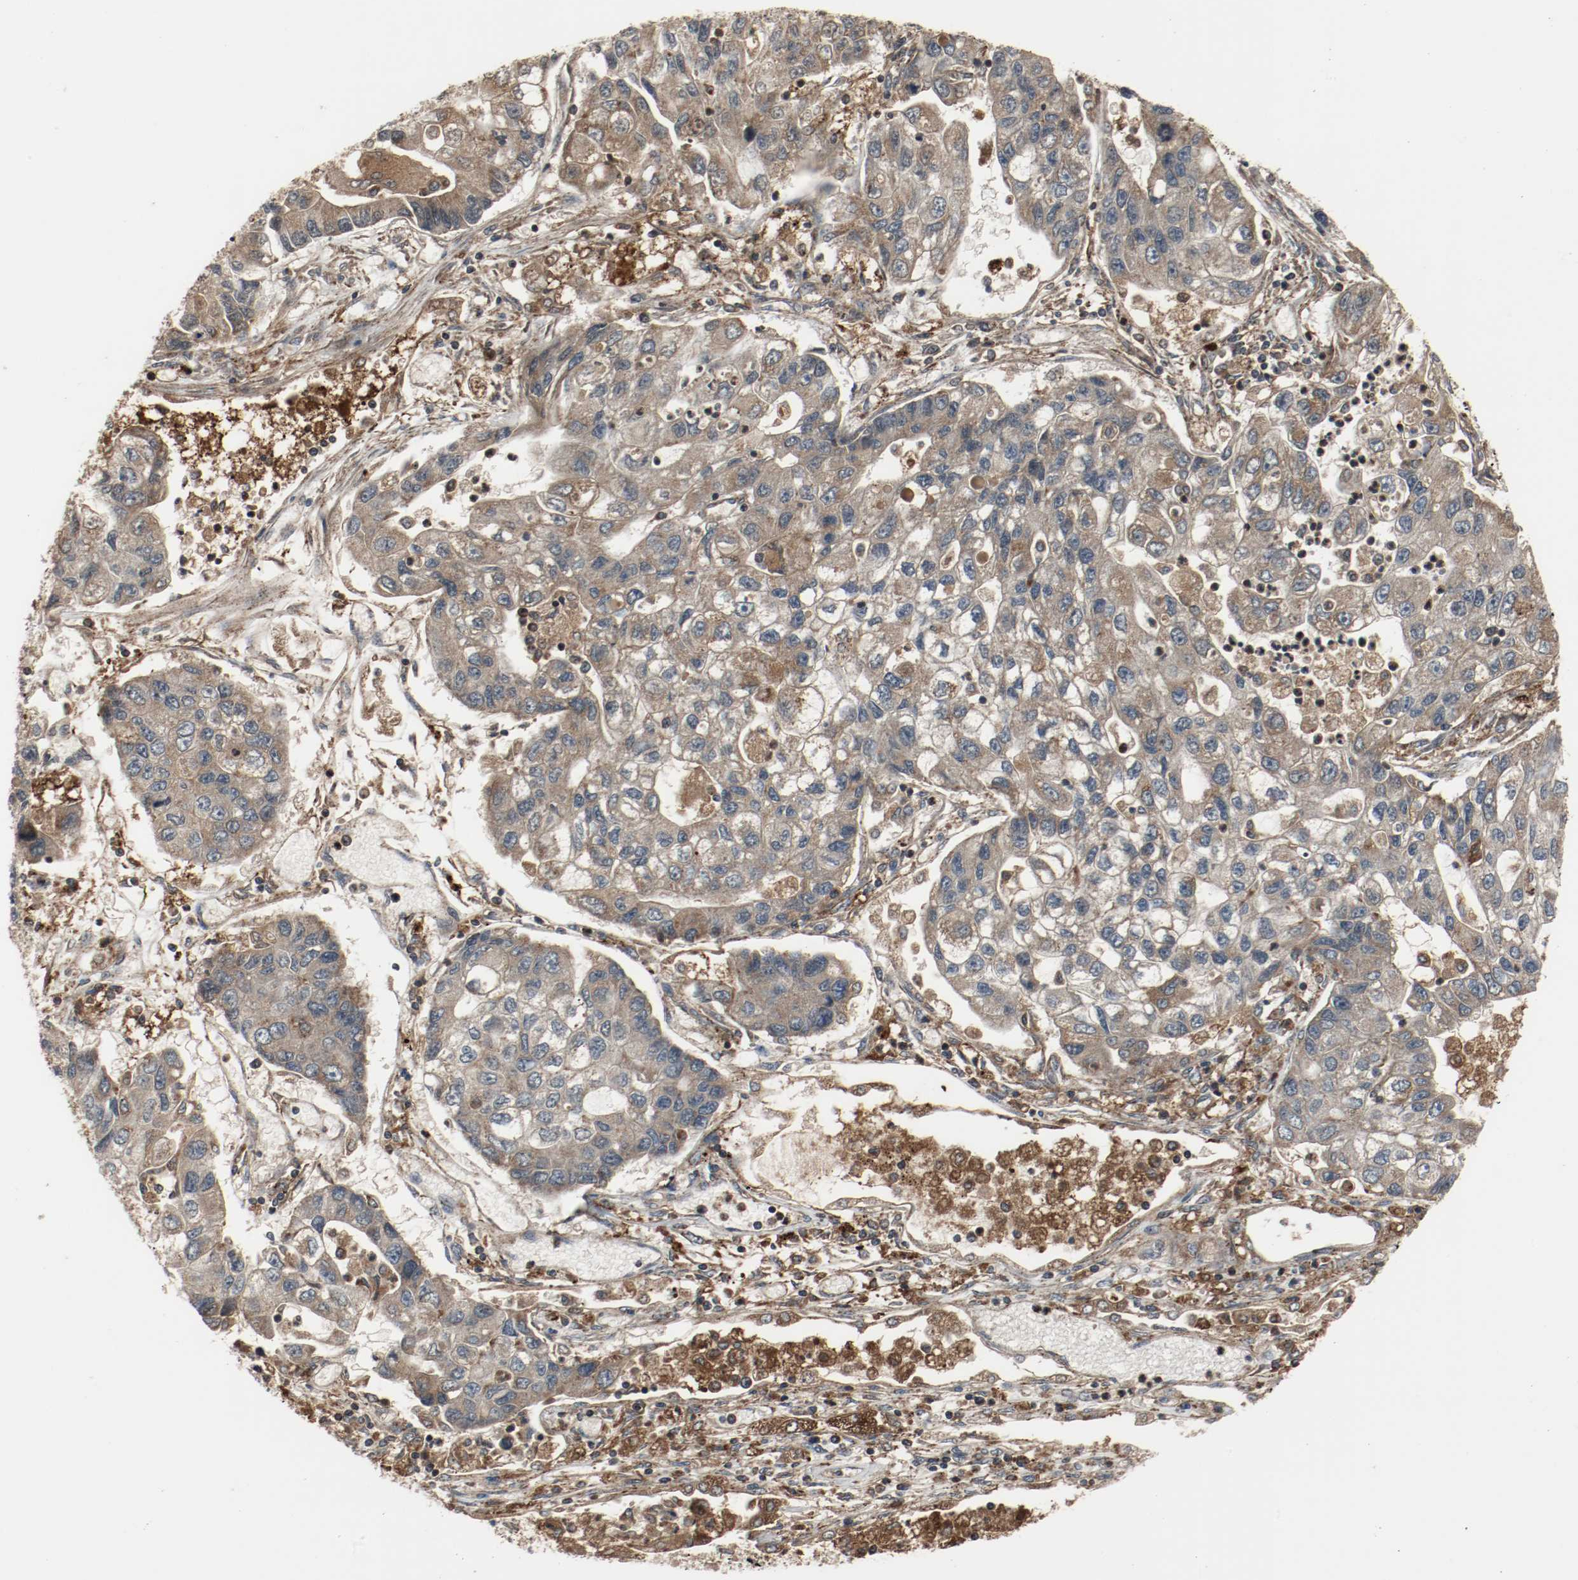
{"staining": {"intensity": "moderate", "quantity": ">75%", "location": "cytoplasmic/membranous"}, "tissue": "lung cancer", "cell_type": "Tumor cells", "image_type": "cancer", "snomed": [{"axis": "morphology", "description": "Adenocarcinoma, NOS"}, {"axis": "topography", "description": "Lung"}], "caption": "Immunohistochemical staining of human lung cancer demonstrates moderate cytoplasmic/membranous protein positivity in about >75% of tumor cells.", "gene": "LAMP2", "patient": {"sex": "female", "age": 51}}